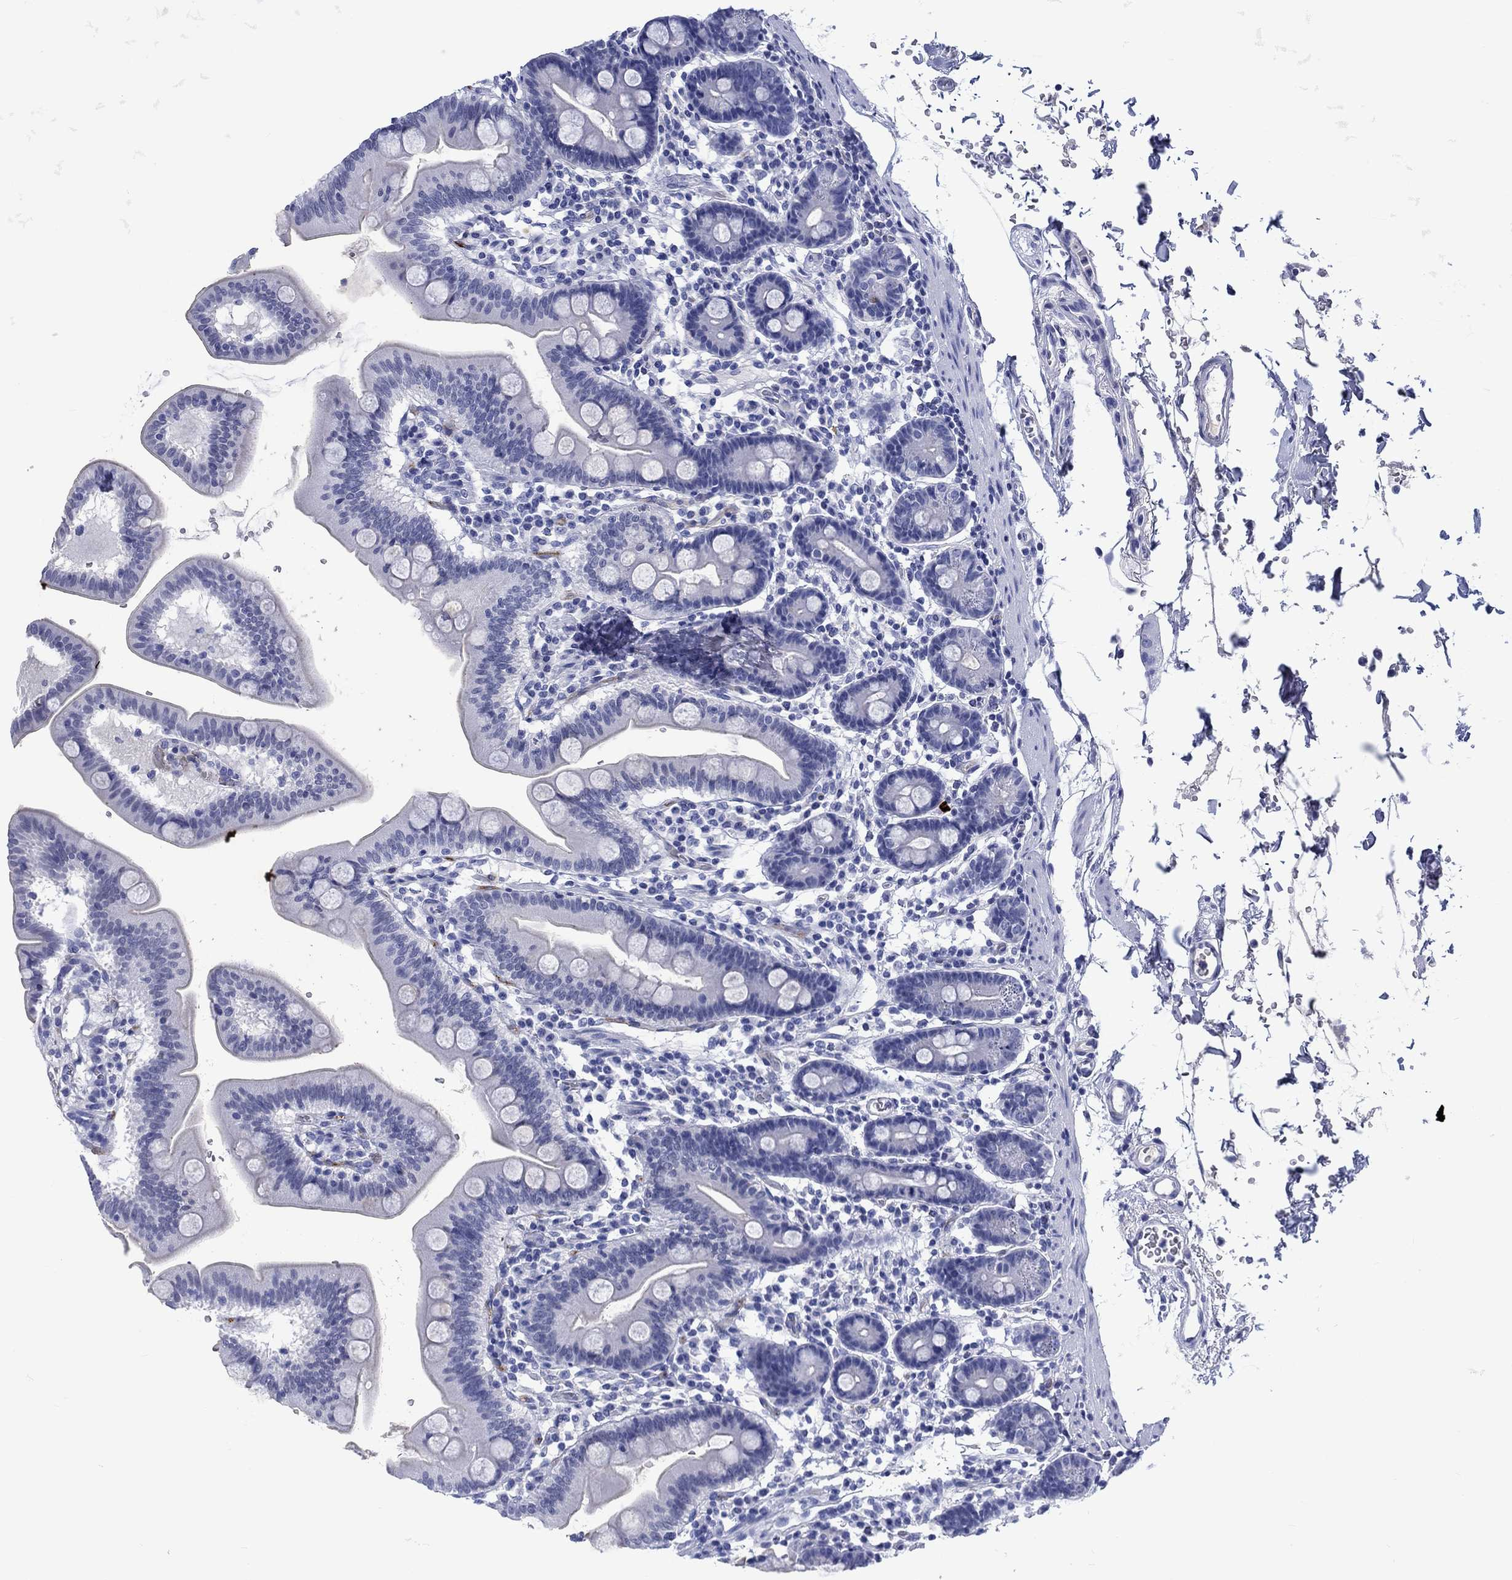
{"staining": {"intensity": "negative", "quantity": "none", "location": "none"}, "tissue": "duodenum", "cell_type": "Glandular cells", "image_type": "normal", "snomed": [{"axis": "morphology", "description": "Normal tissue, NOS"}, {"axis": "topography", "description": "Duodenum"}], "caption": "Immunohistochemical staining of normal human duodenum displays no significant positivity in glandular cells.", "gene": "CACNG3", "patient": {"sex": "male", "age": 59}}